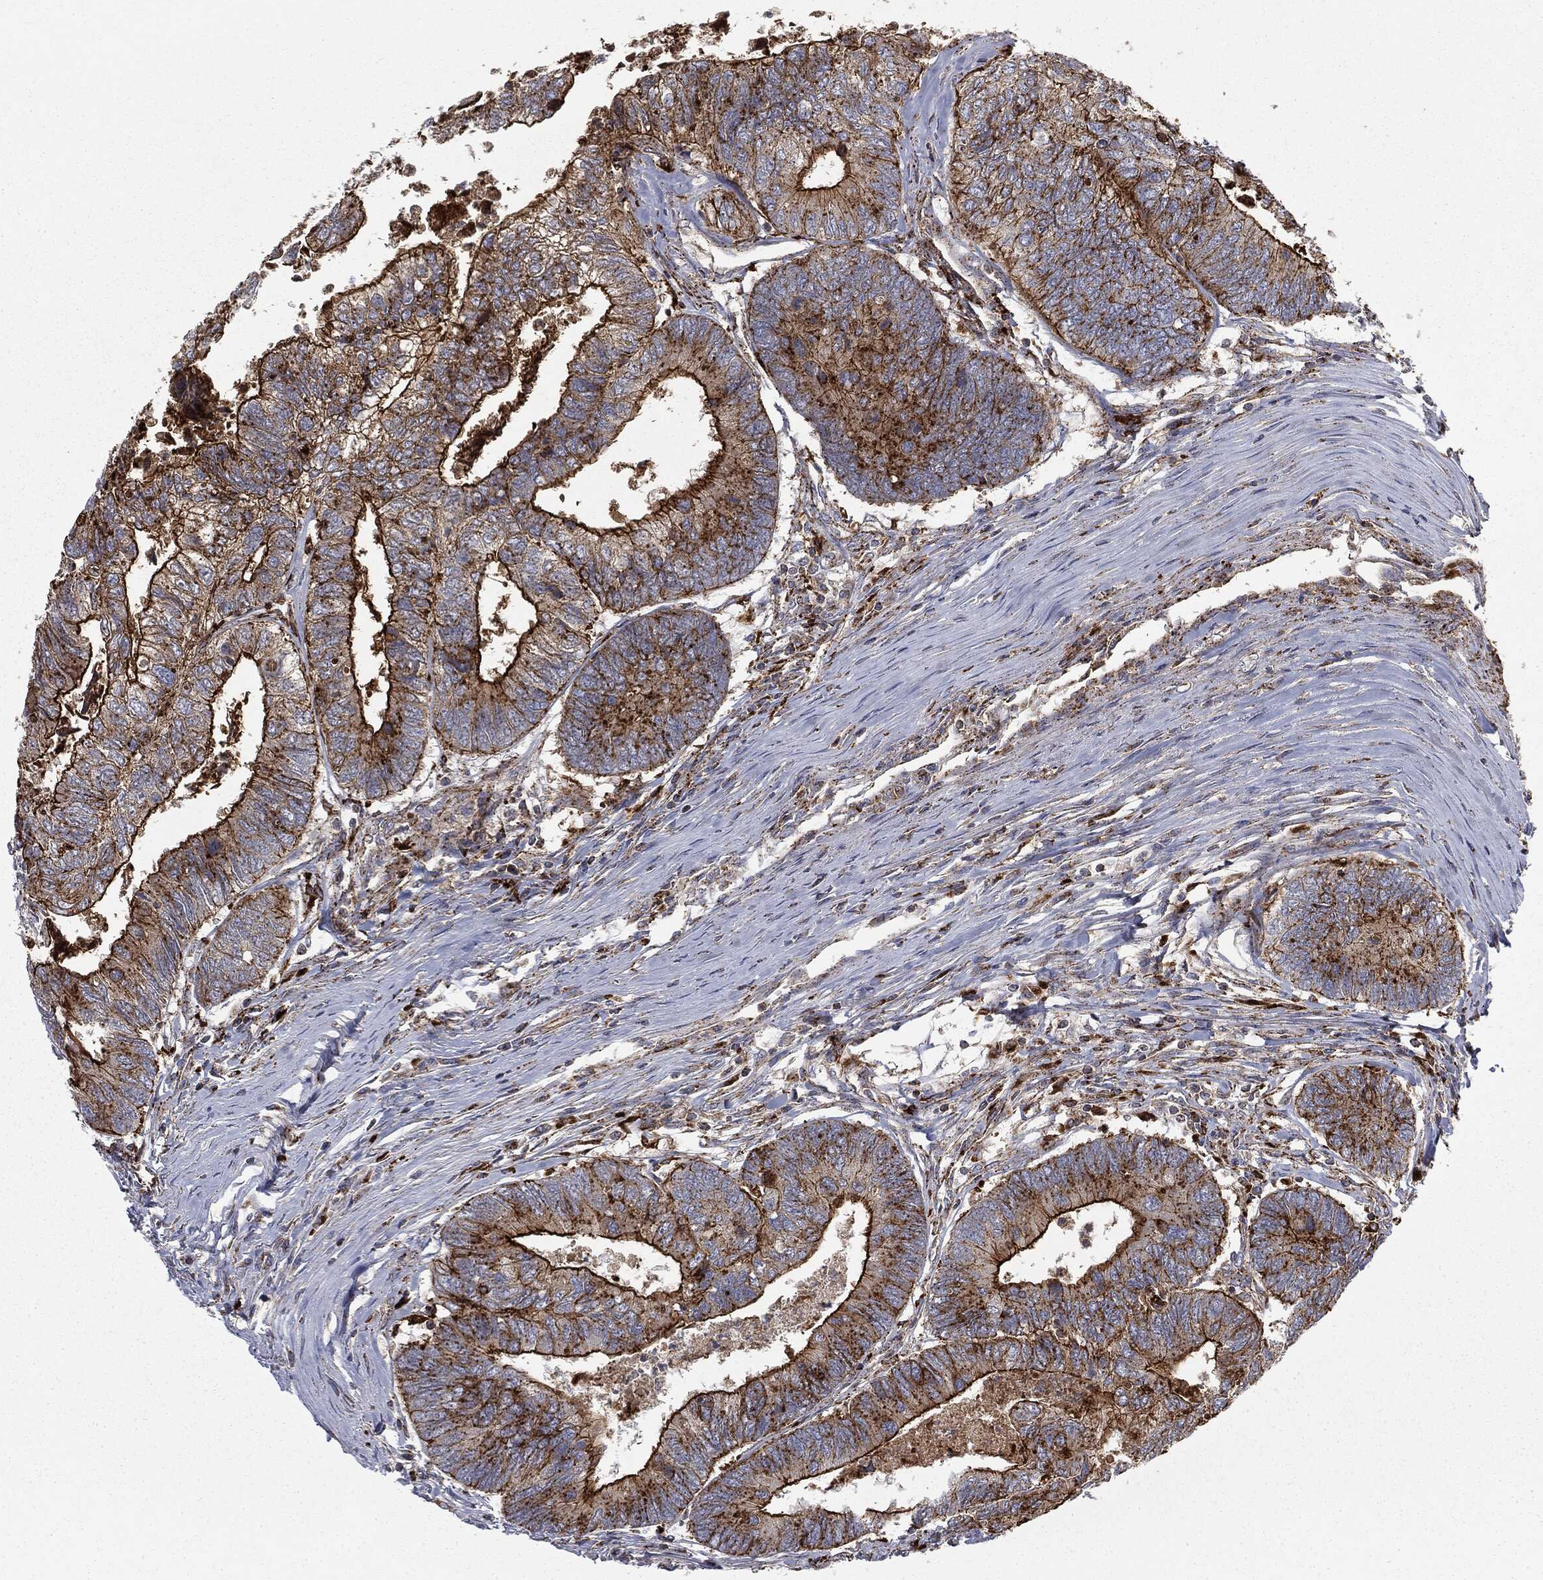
{"staining": {"intensity": "strong", "quantity": ">75%", "location": "cytoplasmic/membranous"}, "tissue": "colorectal cancer", "cell_type": "Tumor cells", "image_type": "cancer", "snomed": [{"axis": "morphology", "description": "Adenocarcinoma, NOS"}, {"axis": "topography", "description": "Colon"}], "caption": "The photomicrograph shows a brown stain indicating the presence of a protein in the cytoplasmic/membranous of tumor cells in colorectal adenocarcinoma.", "gene": "CTSA", "patient": {"sex": "female", "age": 67}}